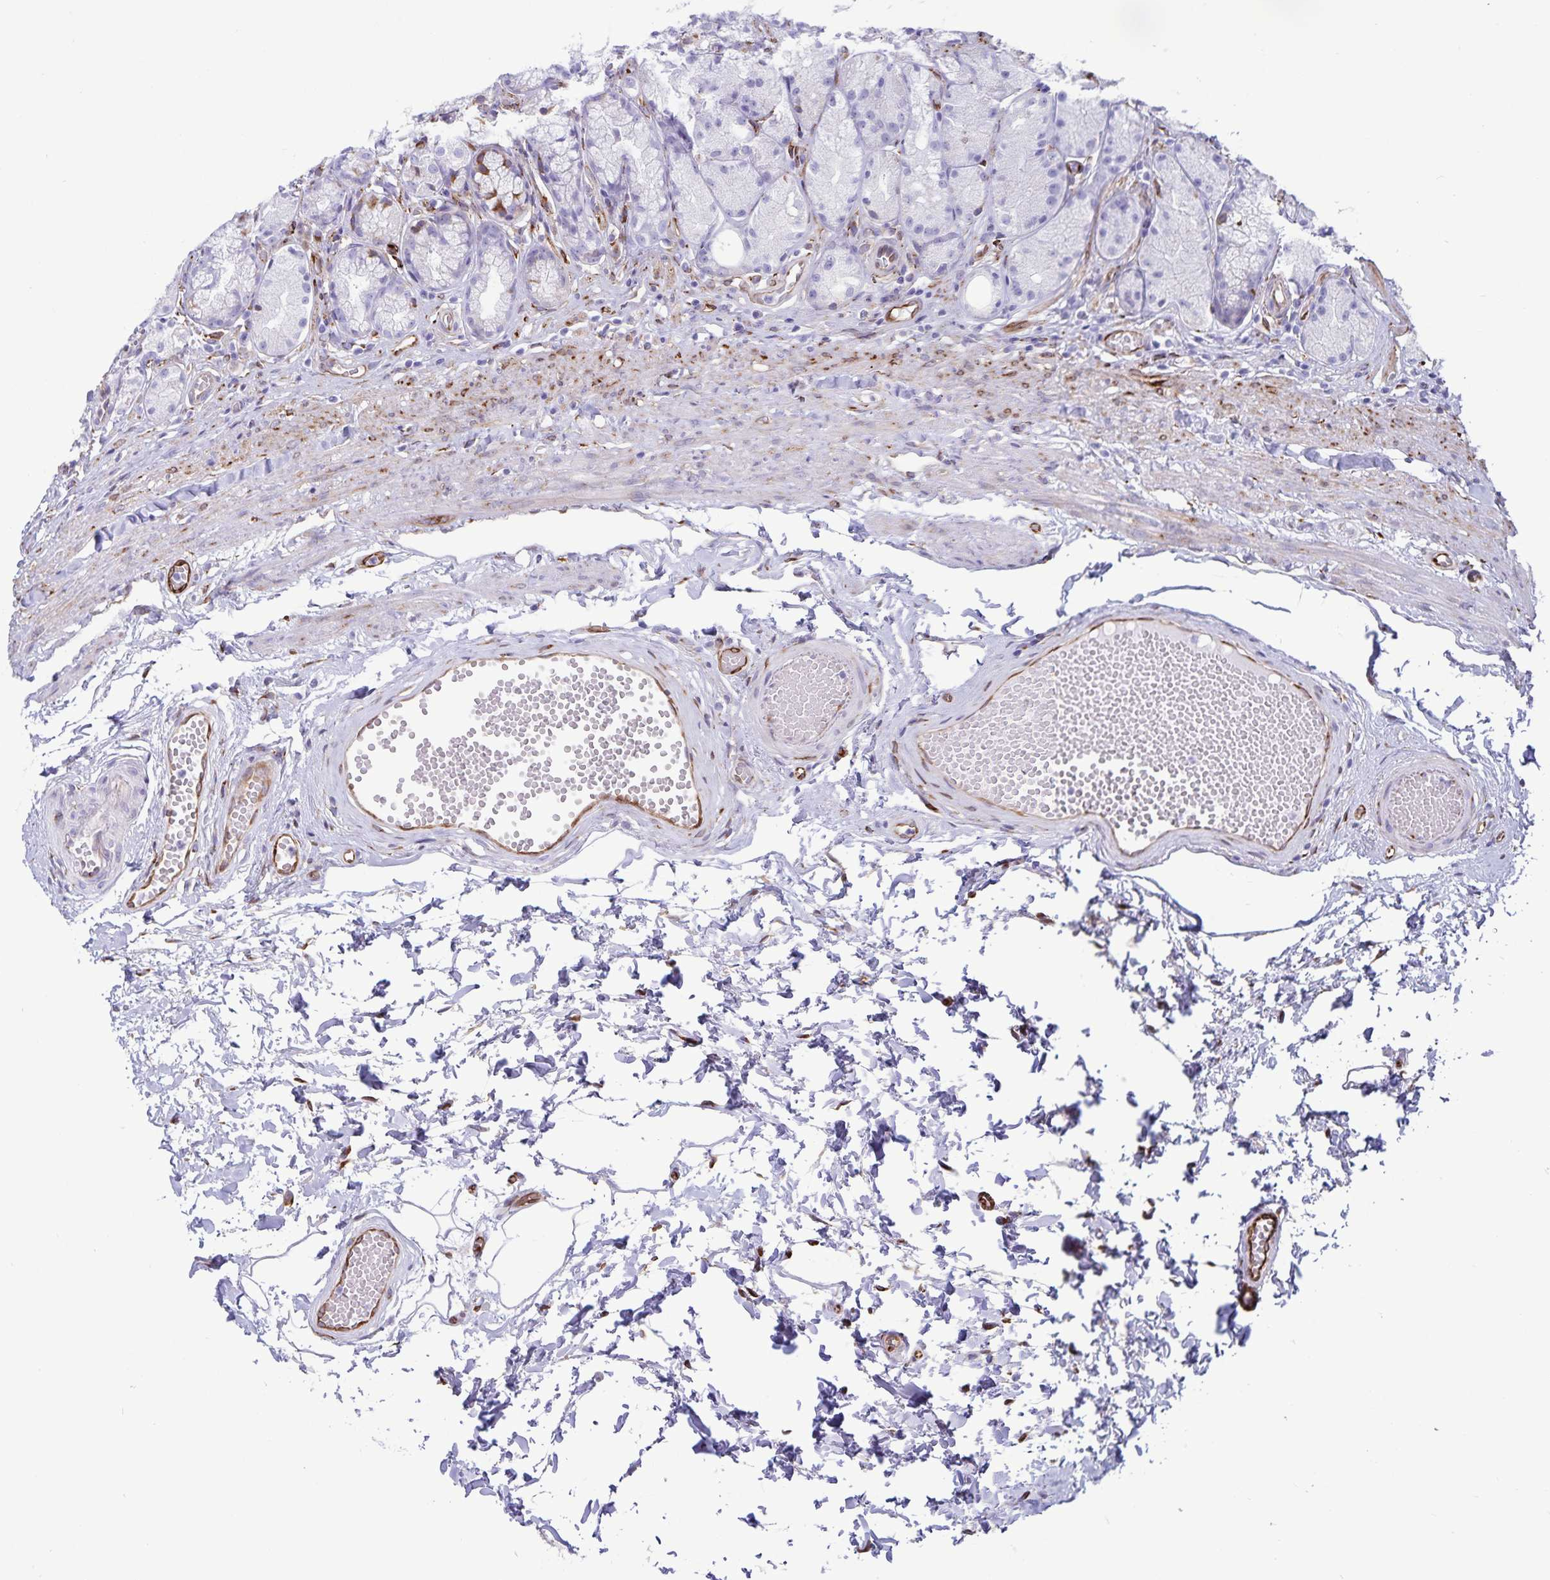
{"staining": {"intensity": "weak", "quantity": "<25%", "location": "cytoplasmic/membranous"}, "tissue": "stomach", "cell_type": "Glandular cells", "image_type": "normal", "snomed": [{"axis": "morphology", "description": "Normal tissue, NOS"}, {"axis": "topography", "description": "Stomach"}], "caption": "Immunohistochemical staining of benign stomach shows no significant staining in glandular cells.", "gene": "RCN1", "patient": {"sex": "male", "age": 70}}